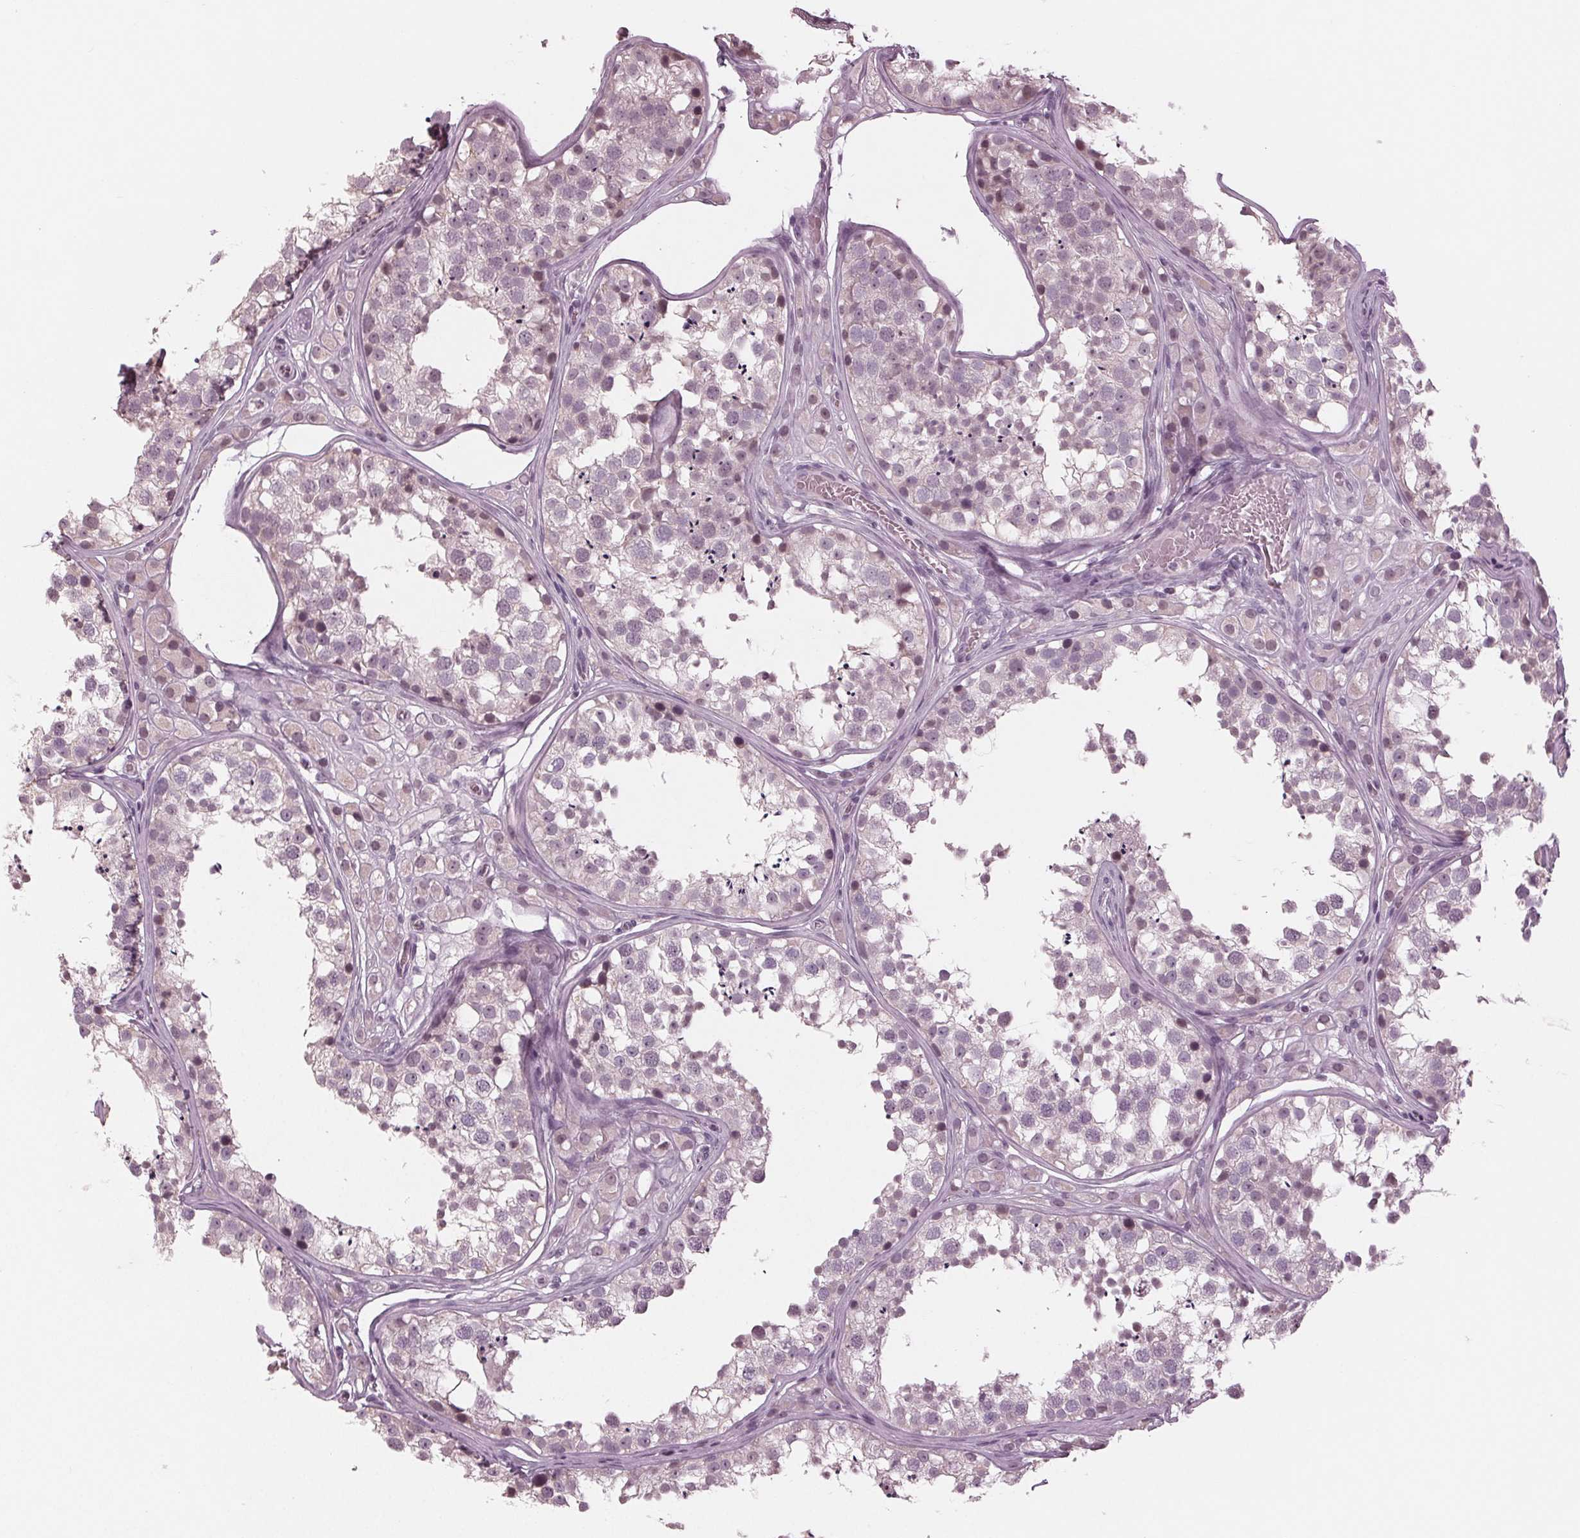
{"staining": {"intensity": "weak", "quantity": "<25%", "location": "nuclear"}, "tissue": "testis", "cell_type": "Cells in seminiferous ducts", "image_type": "normal", "snomed": [{"axis": "morphology", "description": "Normal tissue, NOS"}, {"axis": "topography", "description": "Testis"}], "caption": "Cells in seminiferous ducts are negative for brown protein staining in unremarkable testis. (DAB (3,3'-diaminobenzidine) IHC, high magnification).", "gene": "ADPRHL1", "patient": {"sex": "male", "age": 13}}